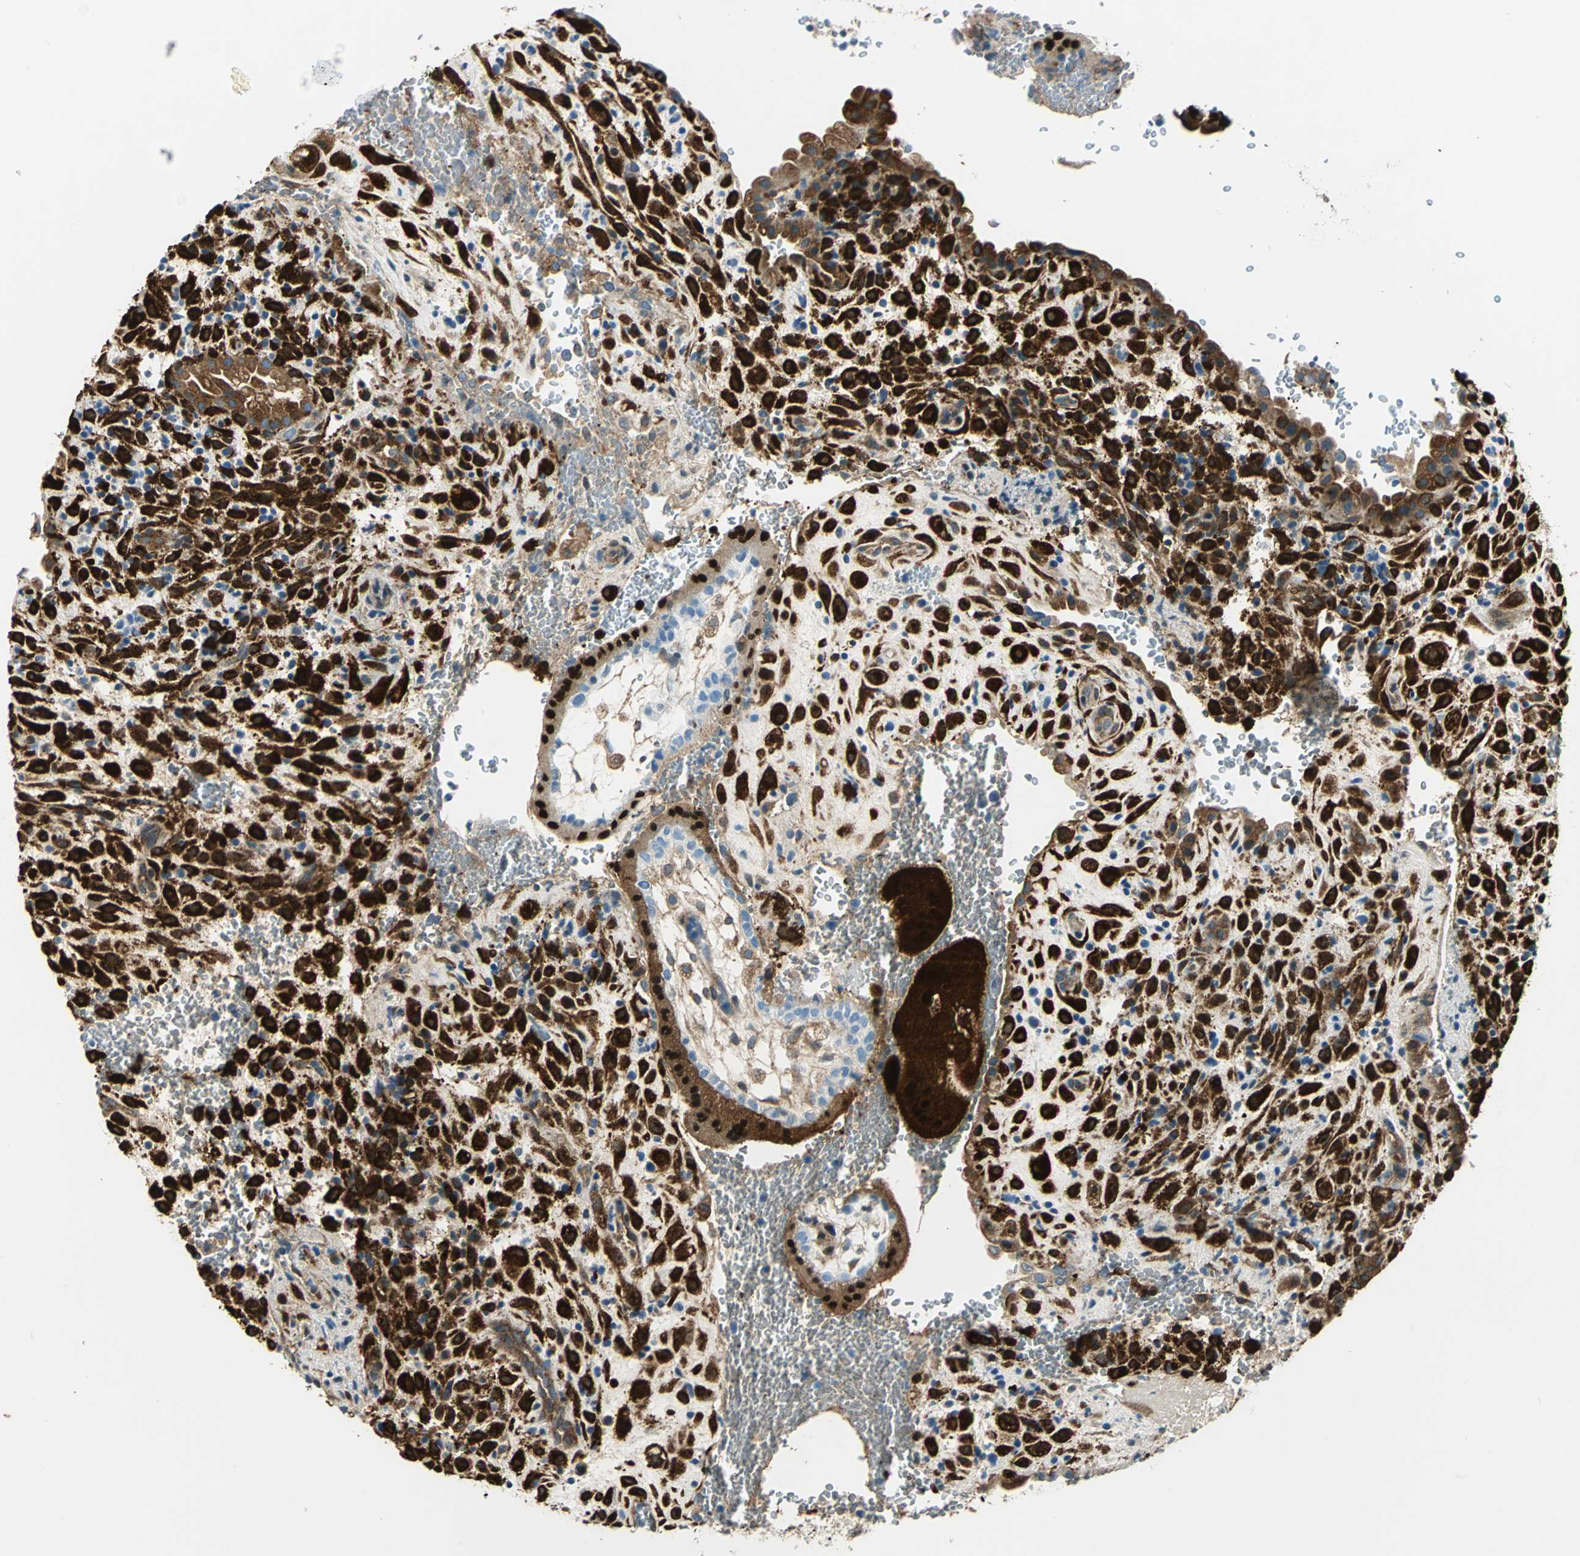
{"staining": {"intensity": "strong", "quantity": ">75%", "location": "cytoplasmic/membranous"}, "tissue": "placenta", "cell_type": "Decidual cells", "image_type": "normal", "snomed": [{"axis": "morphology", "description": "Normal tissue, NOS"}, {"axis": "topography", "description": "Placenta"}], "caption": "Immunohistochemistry (IHC) staining of benign placenta, which exhibits high levels of strong cytoplasmic/membranous expression in approximately >75% of decidual cells indicating strong cytoplasmic/membranous protein staining. The staining was performed using DAB (brown) for protein detection and nuclei were counterstained in hematoxylin (blue).", "gene": "HSPB1", "patient": {"sex": "female", "age": 35}}